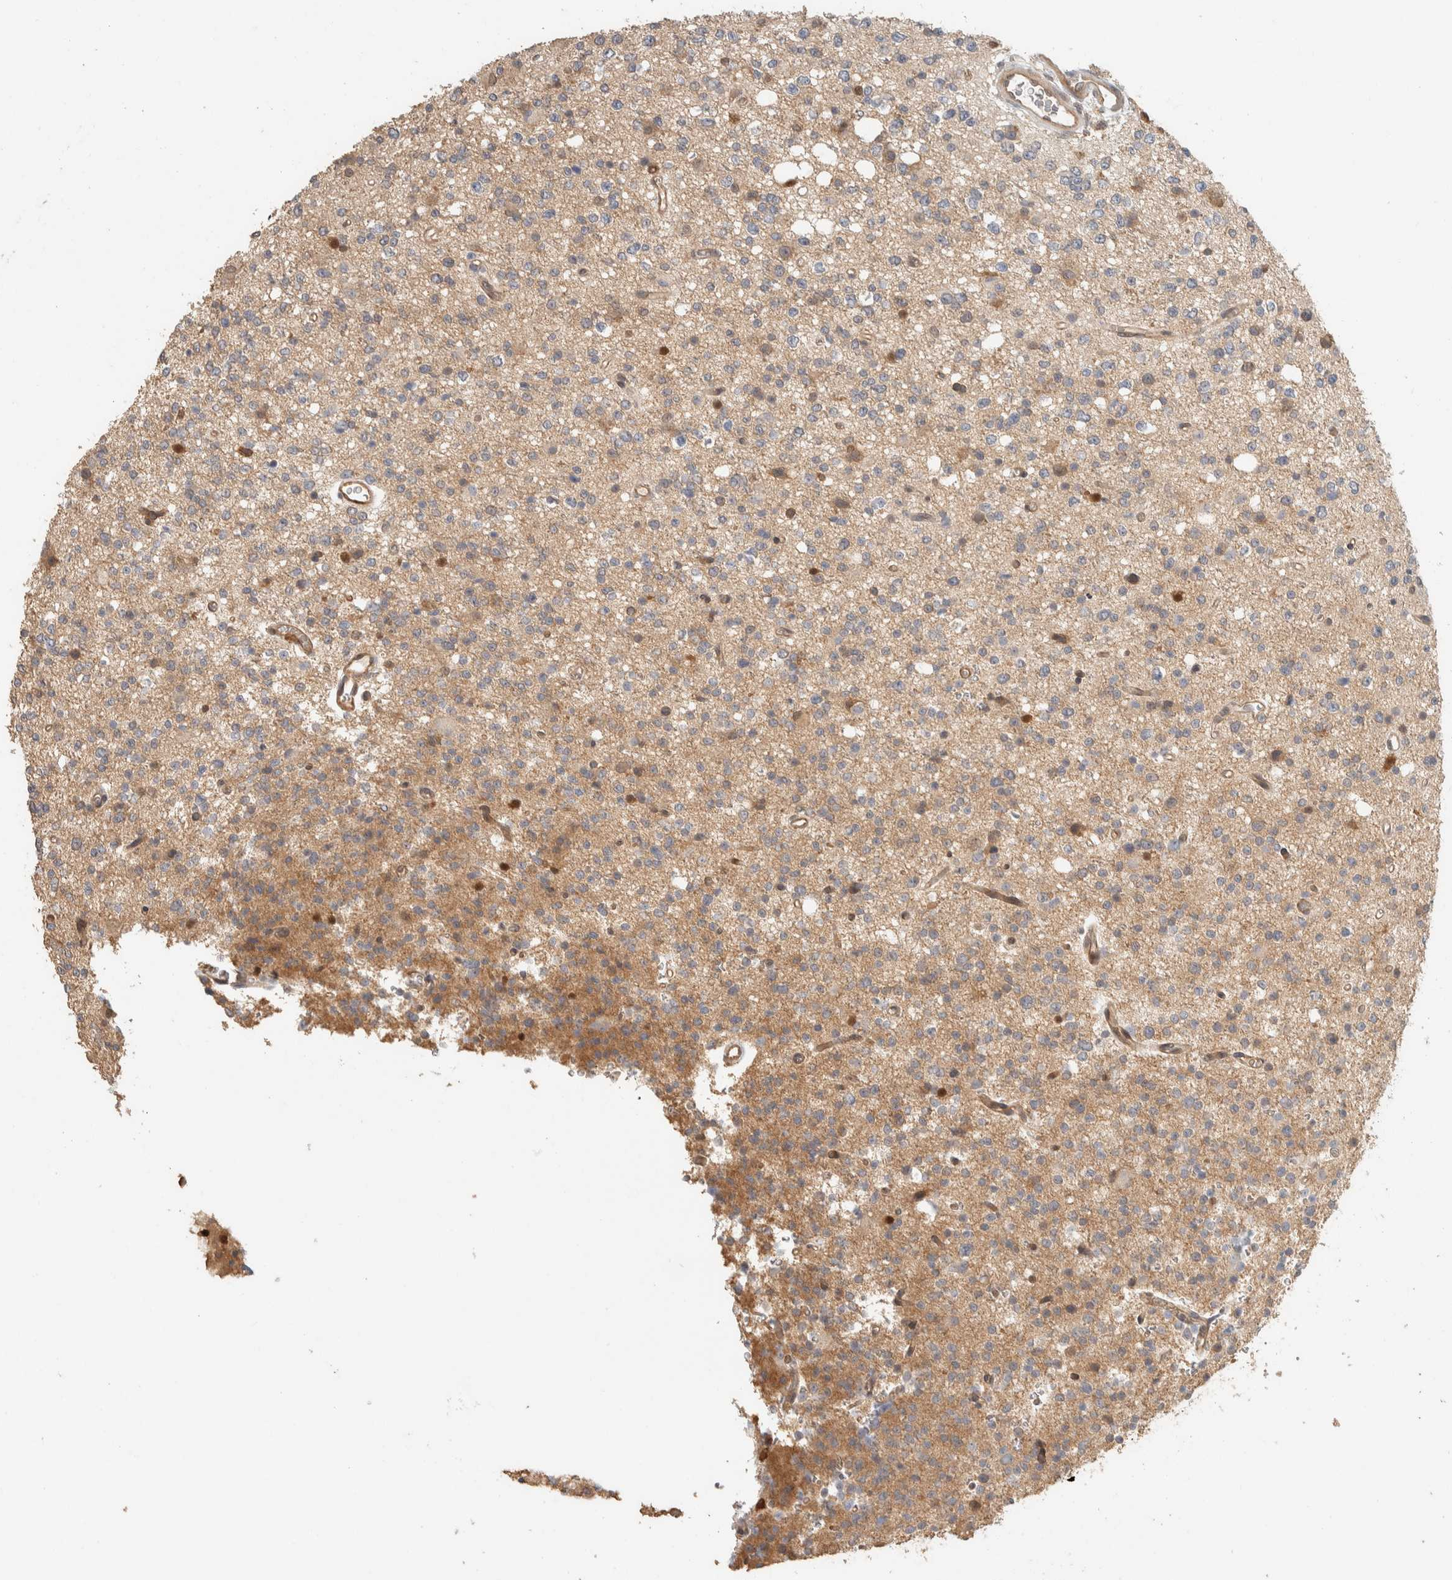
{"staining": {"intensity": "weak", "quantity": "25%-75%", "location": "cytoplasmic/membranous"}, "tissue": "glioma", "cell_type": "Tumor cells", "image_type": "cancer", "snomed": [{"axis": "morphology", "description": "Glioma, malignant, High grade"}, {"axis": "topography", "description": "Brain"}], "caption": "Protein expression analysis of human glioma reveals weak cytoplasmic/membranous positivity in about 25%-75% of tumor cells.", "gene": "ADSS2", "patient": {"sex": "female", "age": 62}}